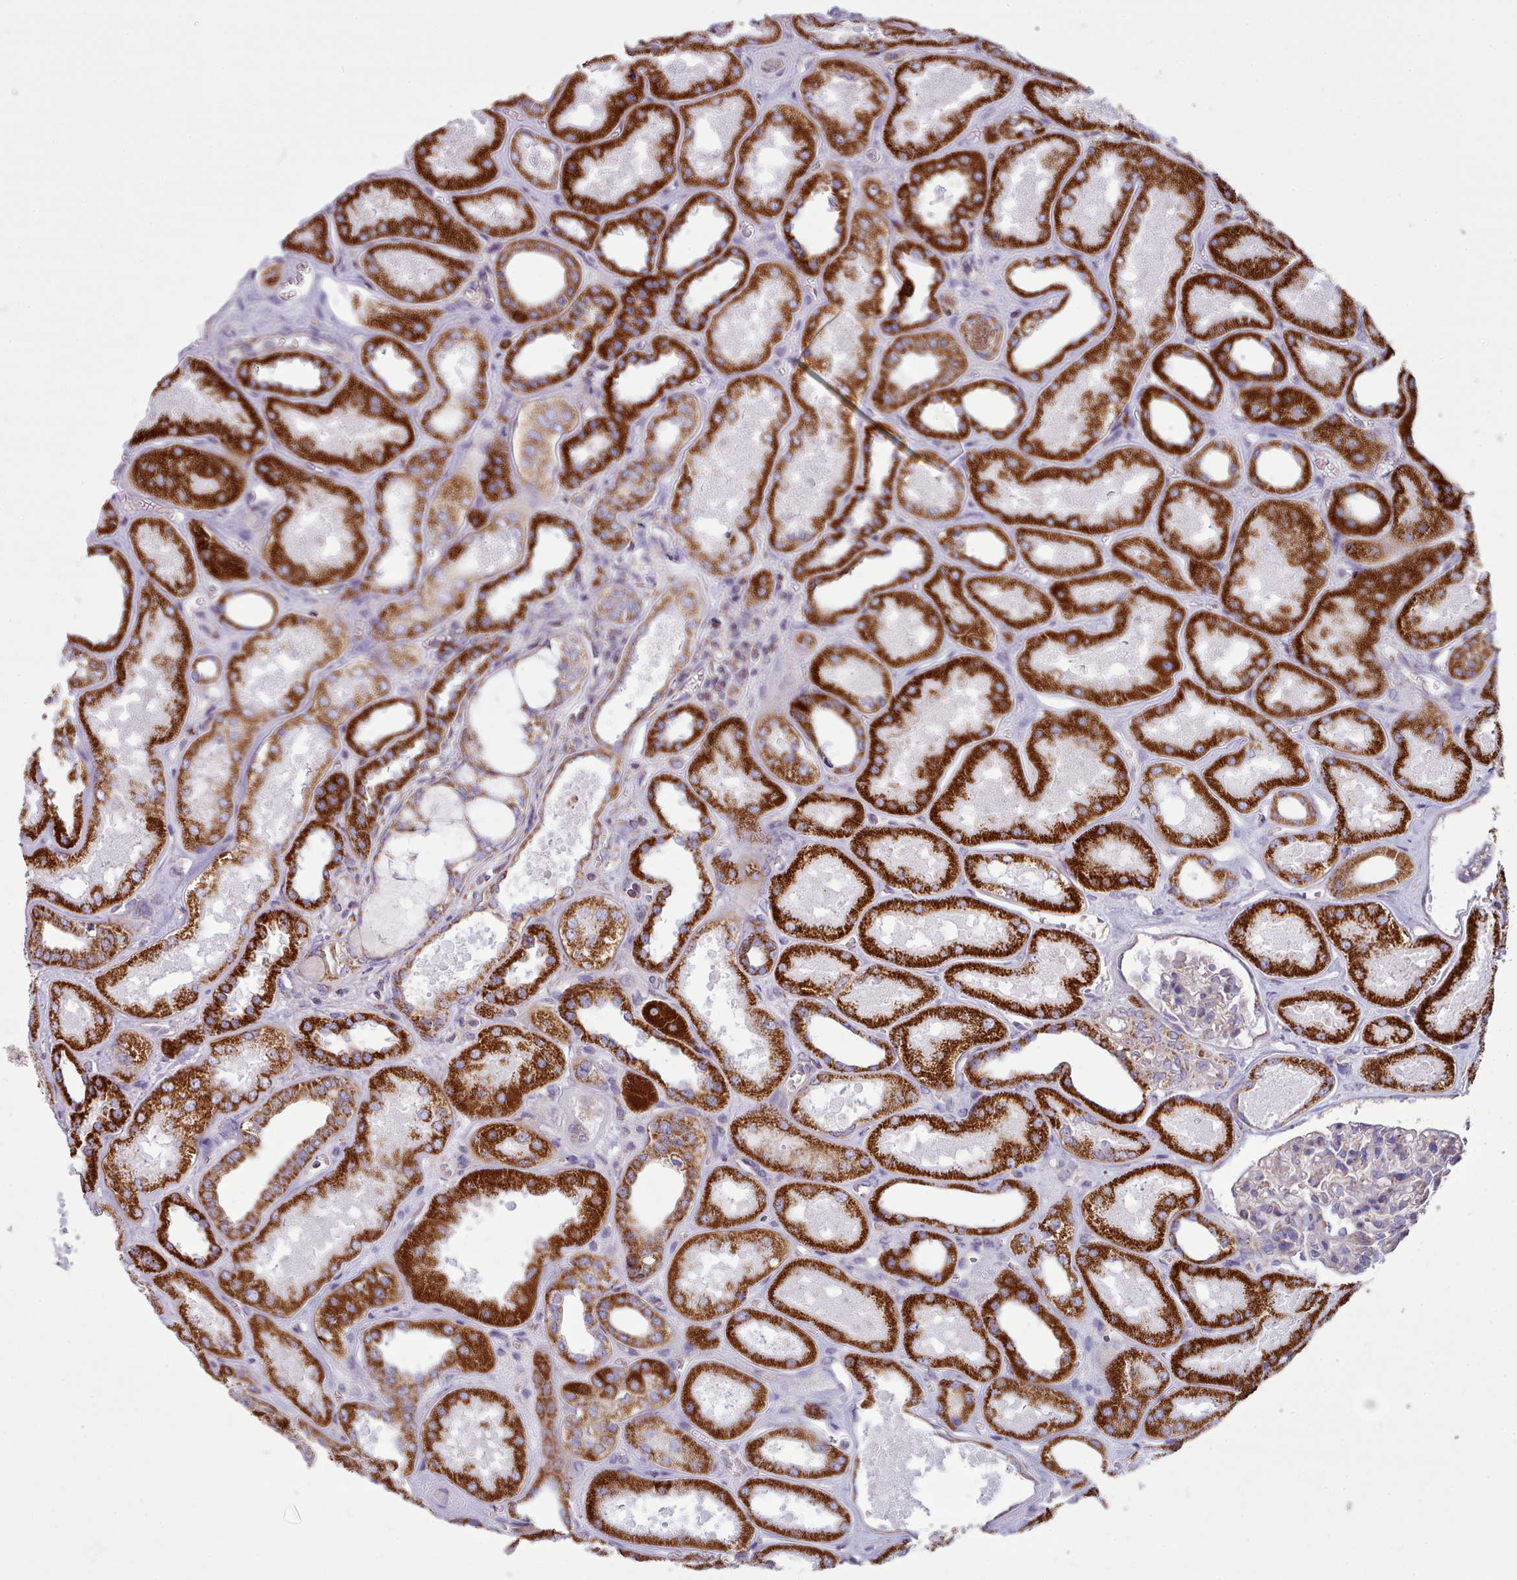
{"staining": {"intensity": "negative", "quantity": "none", "location": "none"}, "tissue": "kidney", "cell_type": "Cells in glomeruli", "image_type": "normal", "snomed": [{"axis": "morphology", "description": "Normal tissue, NOS"}, {"axis": "morphology", "description": "Adenocarcinoma, NOS"}, {"axis": "topography", "description": "Kidney"}], "caption": "This photomicrograph is of normal kidney stained with immunohistochemistry to label a protein in brown with the nuclei are counter-stained blue. There is no staining in cells in glomeruli. (DAB immunohistochemistry visualized using brightfield microscopy, high magnification).", "gene": "SRP54", "patient": {"sex": "female", "age": 68}}